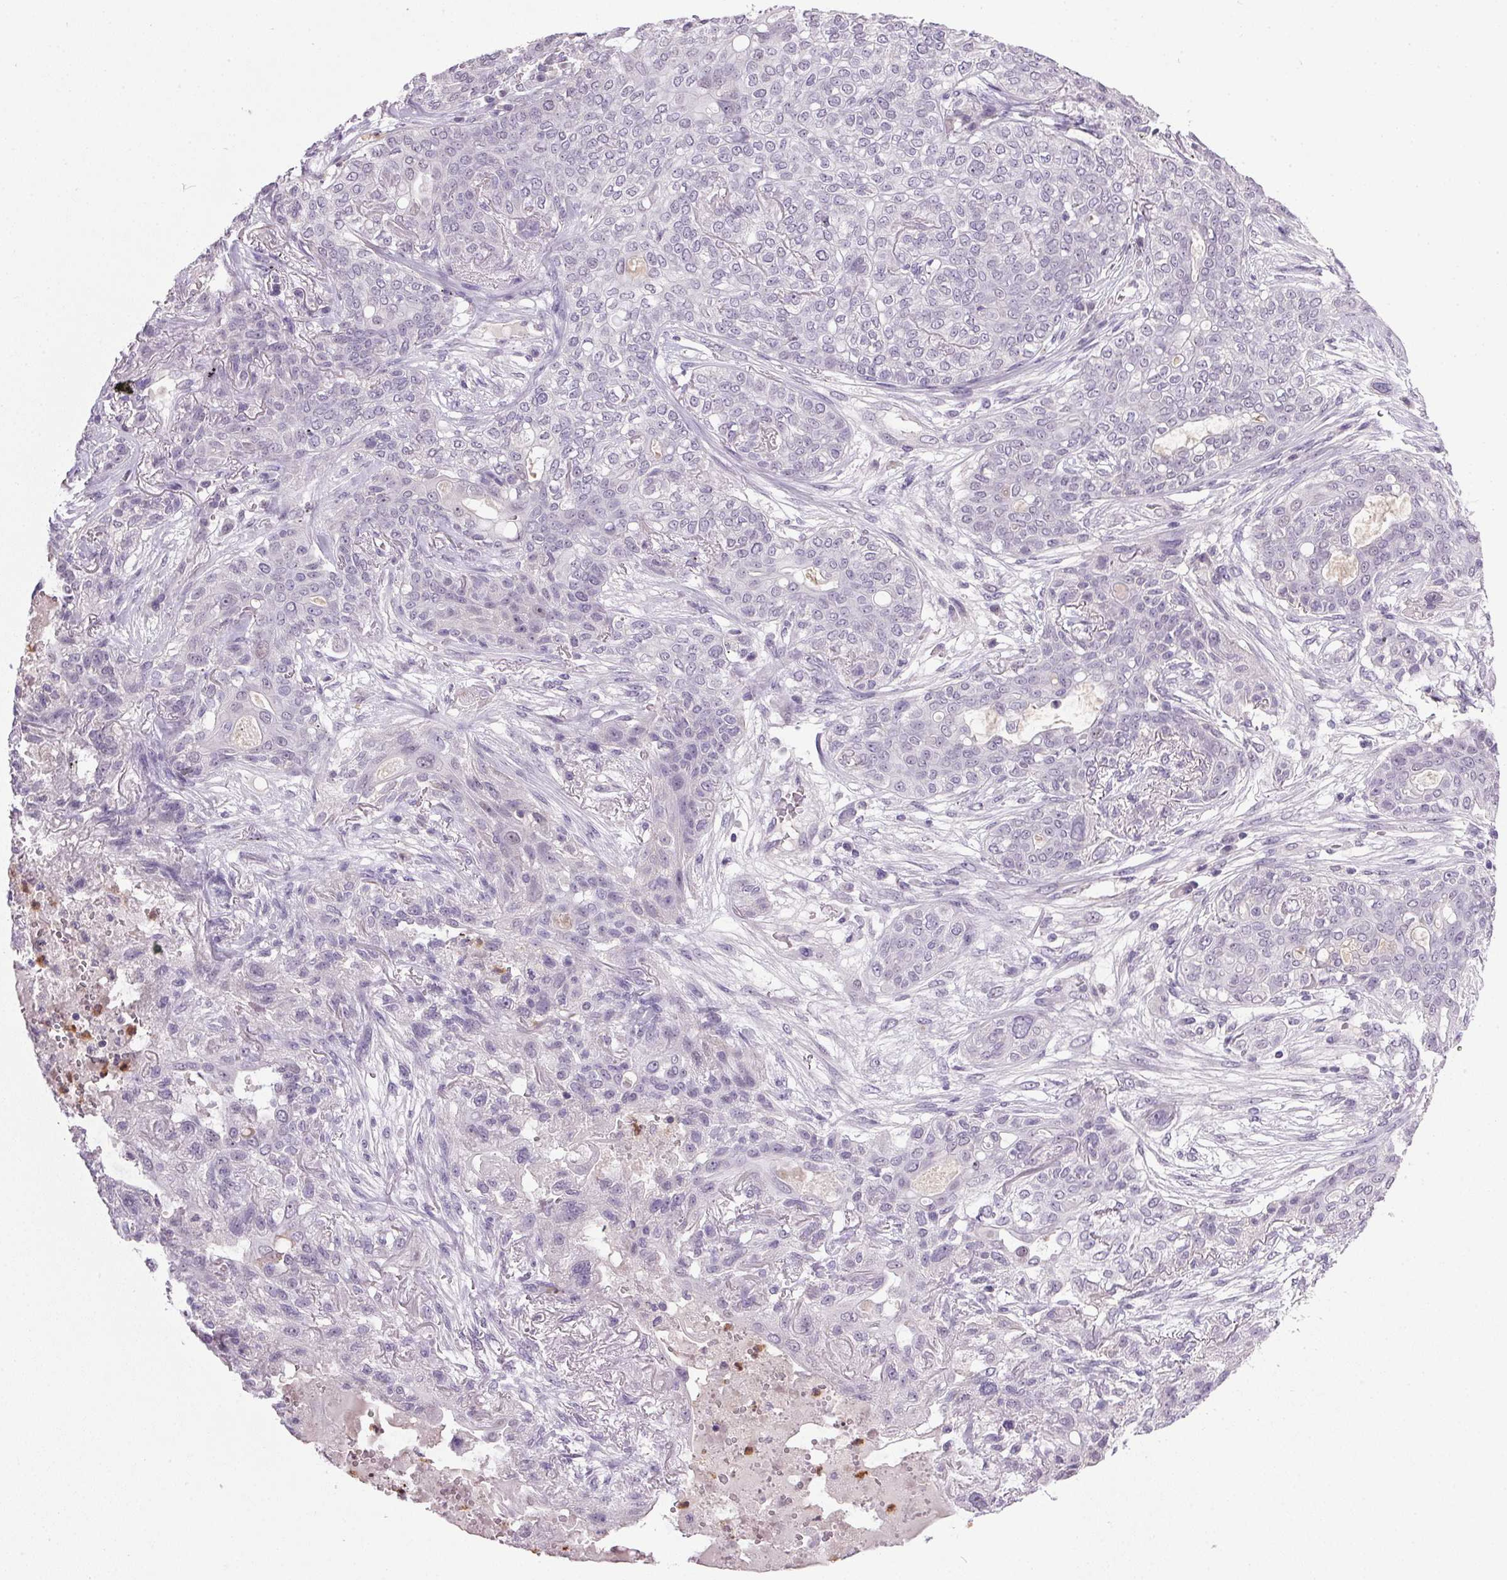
{"staining": {"intensity": "negative", "quantity": "none", "location": "none"}, "tissue": "lung cancer", "cell_type": "Tumor cells", "image_type": "cancer", "snomed": [{"axis": "morphology", "description": "Squamous cell carcinoma, NOS"}, {"axis": "topography", "description": "Lung"}], "caption": "Lung squamous cell carcinoma was stained to show a protein in brown. There is no significant positivity in tumor cells.", "gene": "TRDN", "patient": {"sex": "female", "age": 70}}